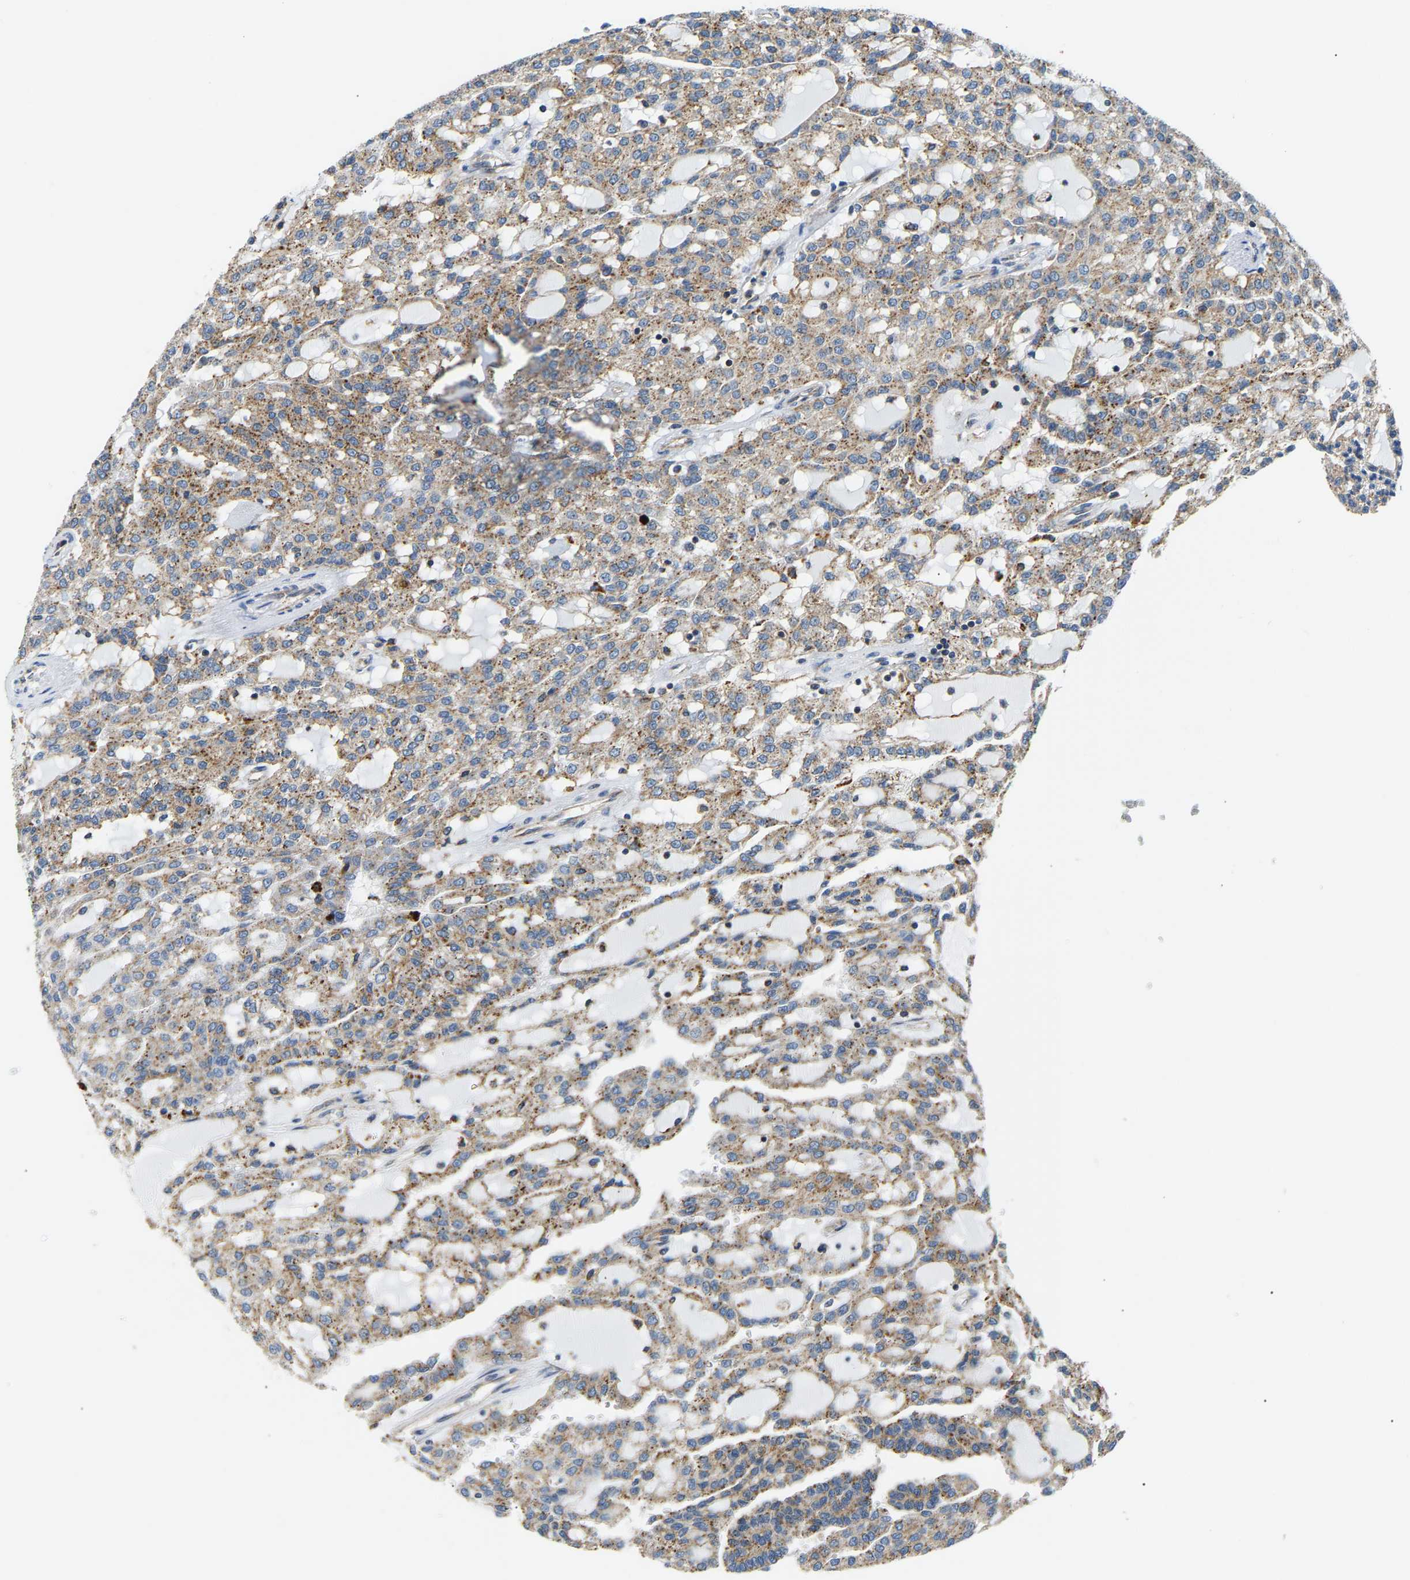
{"staining": {"intensity": "moderate", "quantity": ">75%", "location": "cytoplasmic/membranous"}, "tissue": "renal cancer", "cell_type": "Tumor cells", "image_type": "cancer", "snomed": [{"axis": "morphology", "description": "Adenocarcinoma, NOS"}, {"axis": "topography", "description": "Kidney"}], "caption": "Human renal adenocarcinoma stained for a protein (brown) exhibits moderate cytoplasmic/membranous positive staining in about >75% of tumor cells.", "gene": "GIMAP7", "patient": {"sex": "male", "age": 63}}